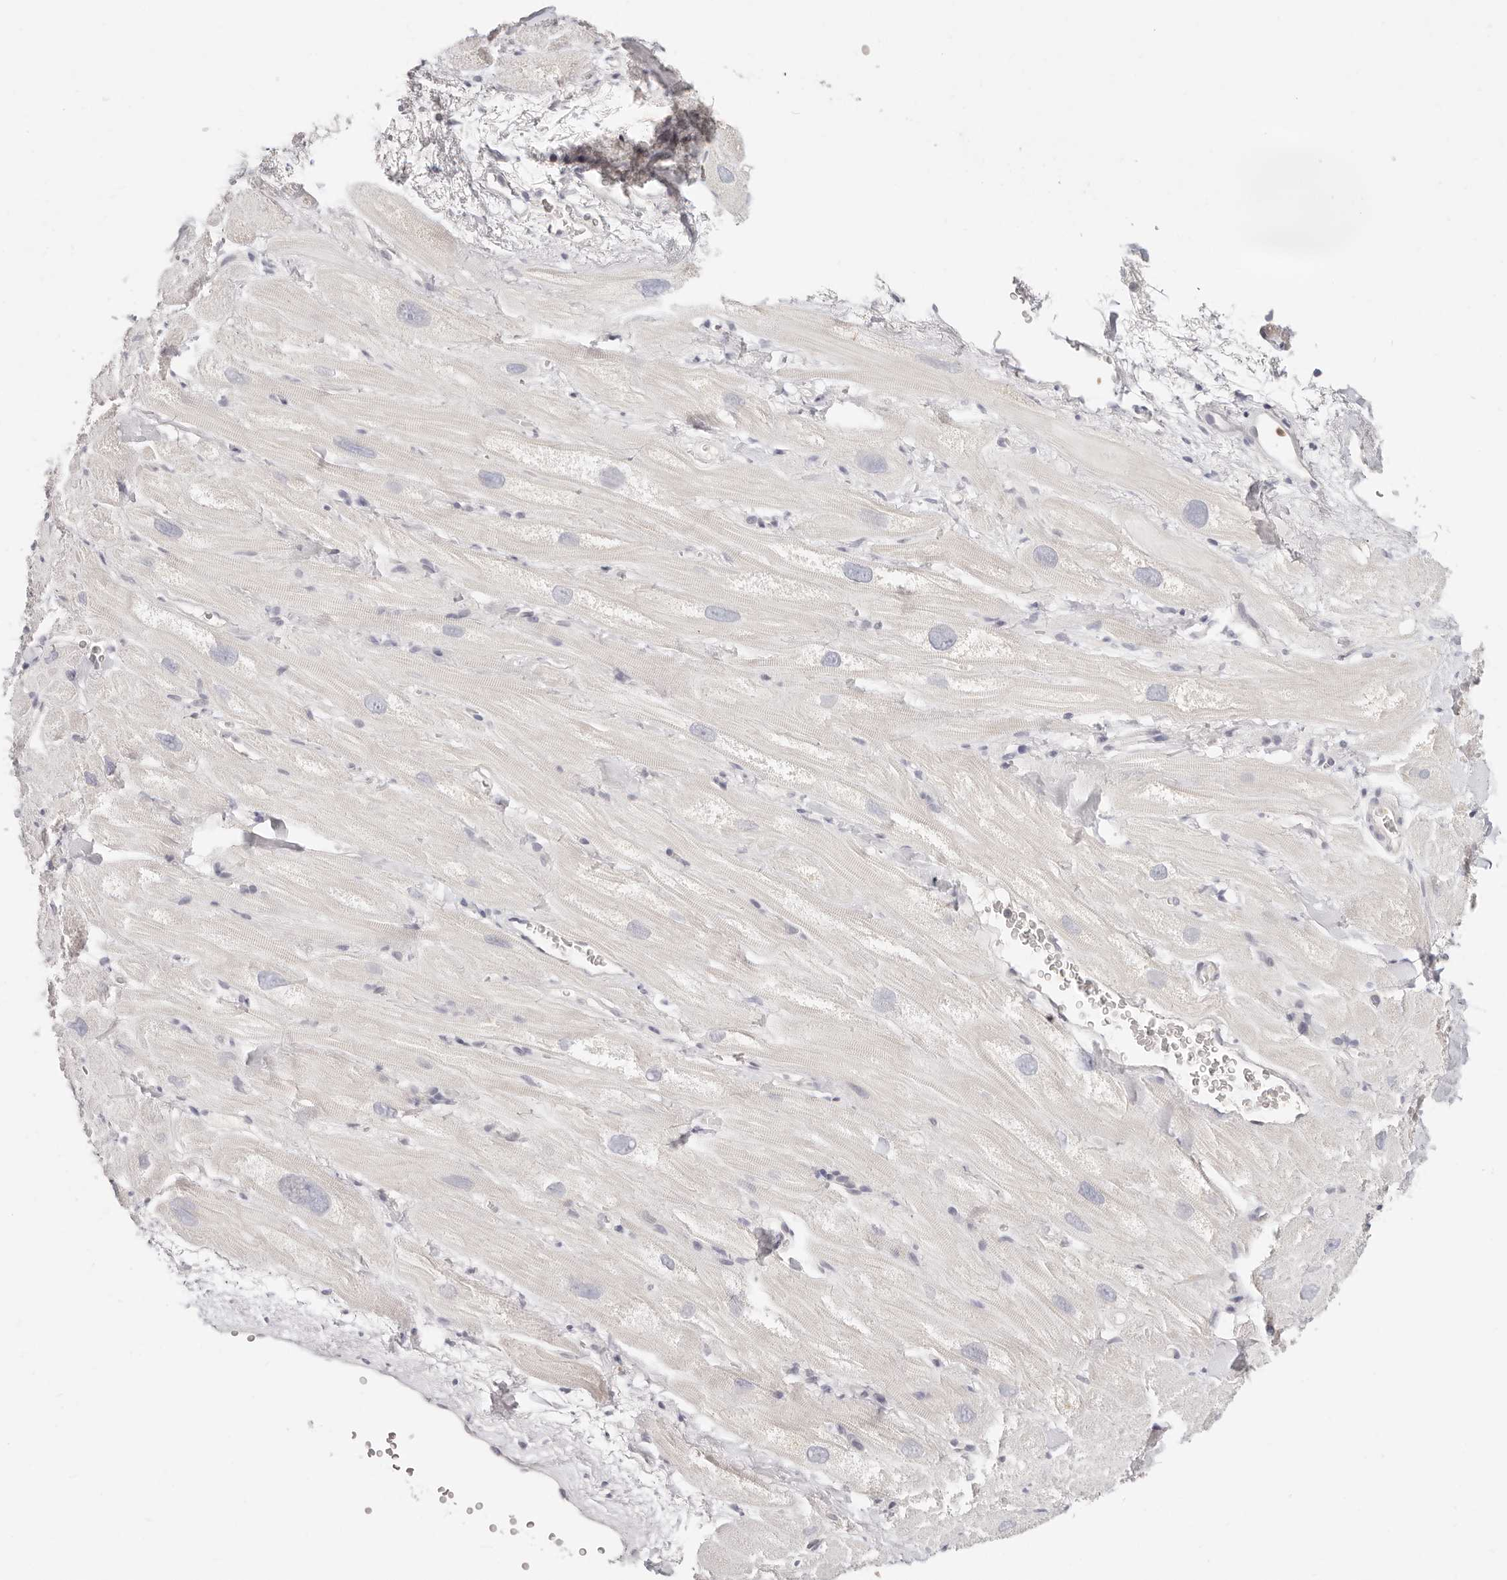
{"staining": {"intensity": "negative", "quantity": "none", "location": "none"}, "tissue": "heart muscle", "cell_type": "Cardiomyocytes", "image_type": "normal", "snomed": [{"axis": "morphology", "description": "Normal tissue, NOS"}, {"axis": "topography", "description": "Heart"}], "caption": "Immunohistochemistry of benign heart muscle exhibits no expression in cardiomyocytes. (DAB immunohistochemistry (IHC) with hematoxylin counter stain).", "gene": "ASCL1", "patient": {"sex": "male", "age": 49}}